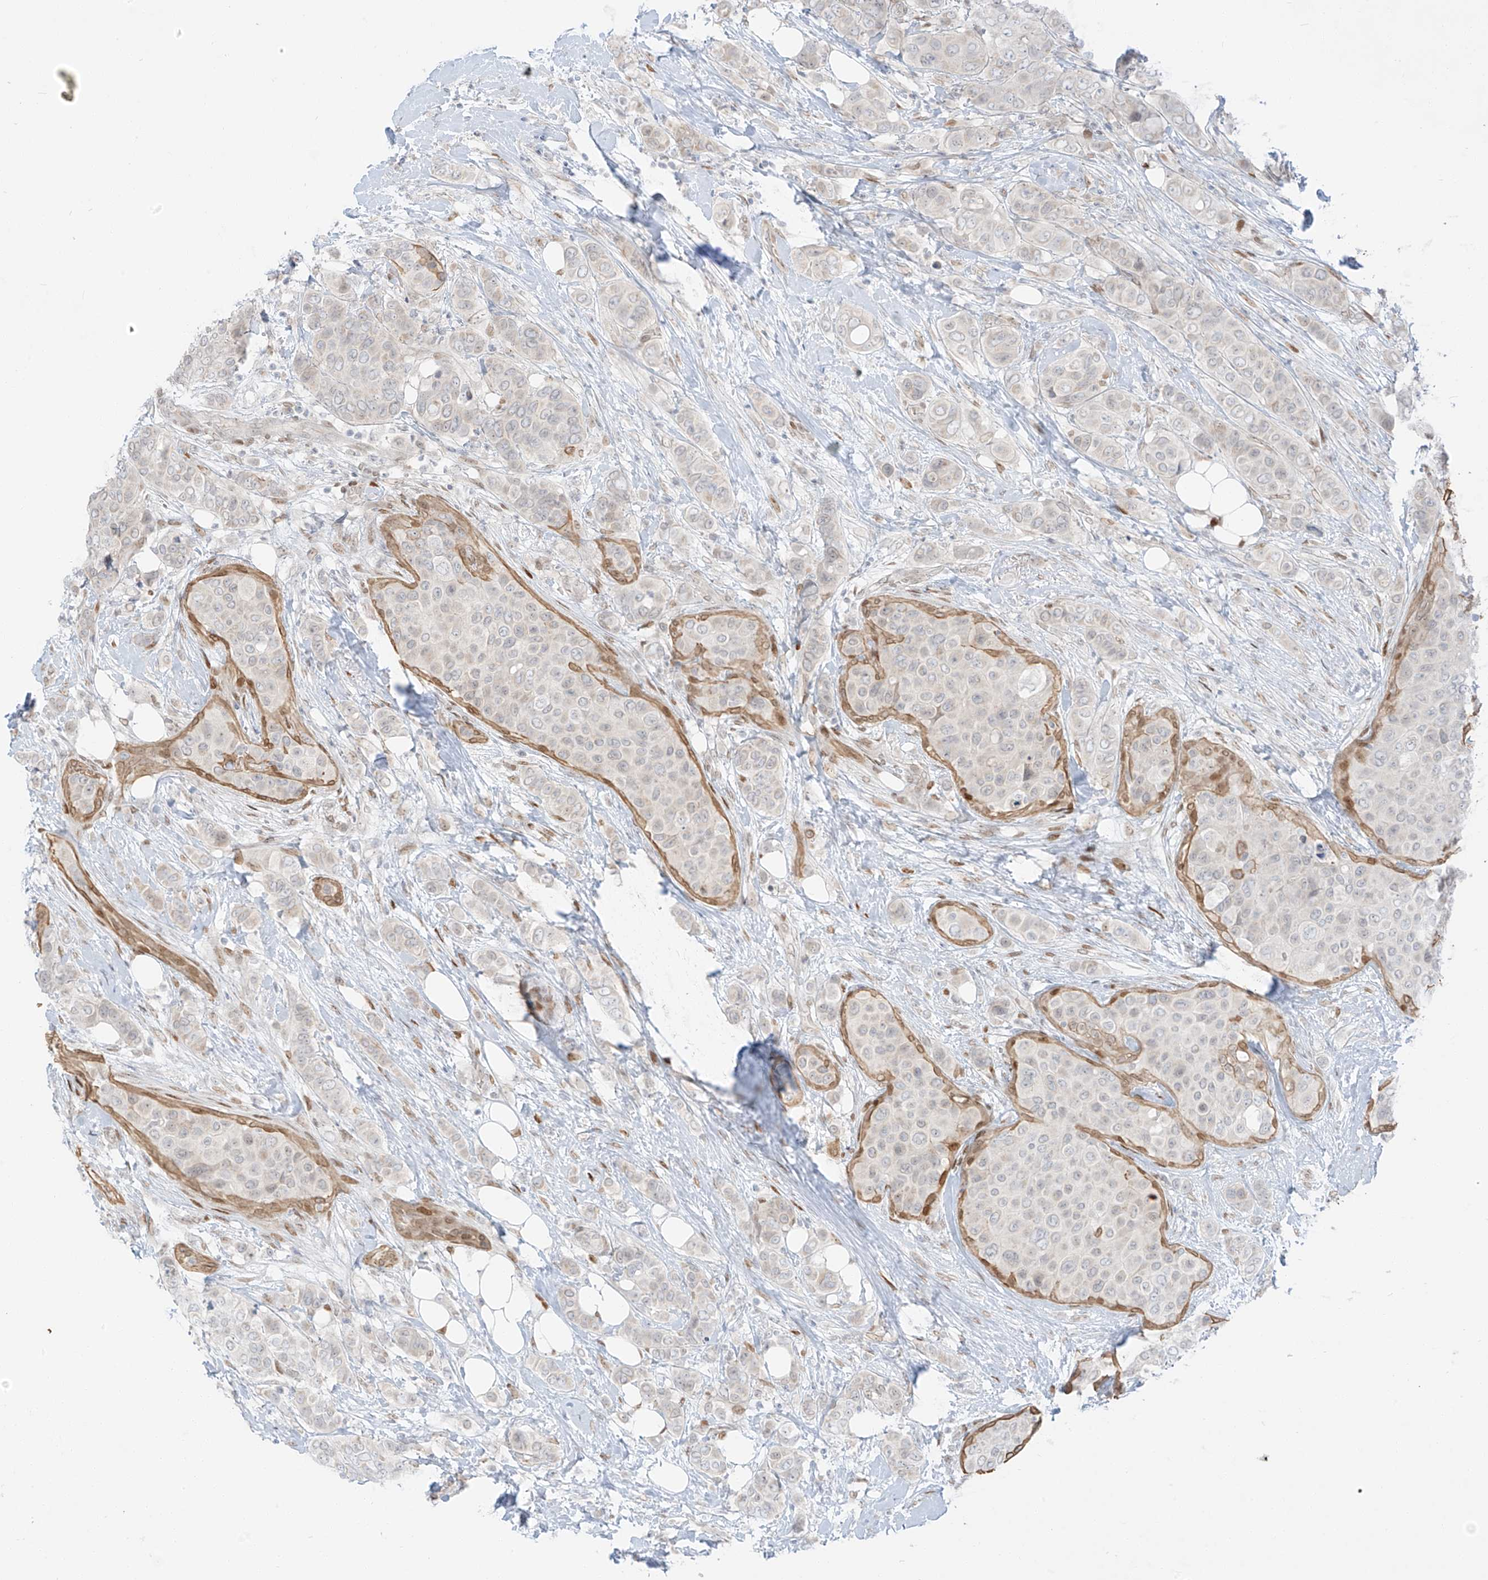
{"staining": {"intensity": "negative", "quantity": "none", "location": "none"}, "tissue": "breast cancer", "cell_type": "Tumor cells", "image_type": "cancer", "snomed": [{"axis": "morphology", "description": "Lobular carcinoma"}, {"axis": "topography", "description": "Breast"}], "caption": "Immunohistochemical staining of lobular carcinoma (breast) reveals no significant staining in tumor cells. The staining was performed using DAB (3,3'-diaminobenzidine) to visualize the protein expression in brown, while the nuclei were stained in blue with hematoxylin (Magnification: 20x).", "gene": "ZNF774", "patient": {"sex": "female", "age": 51}}